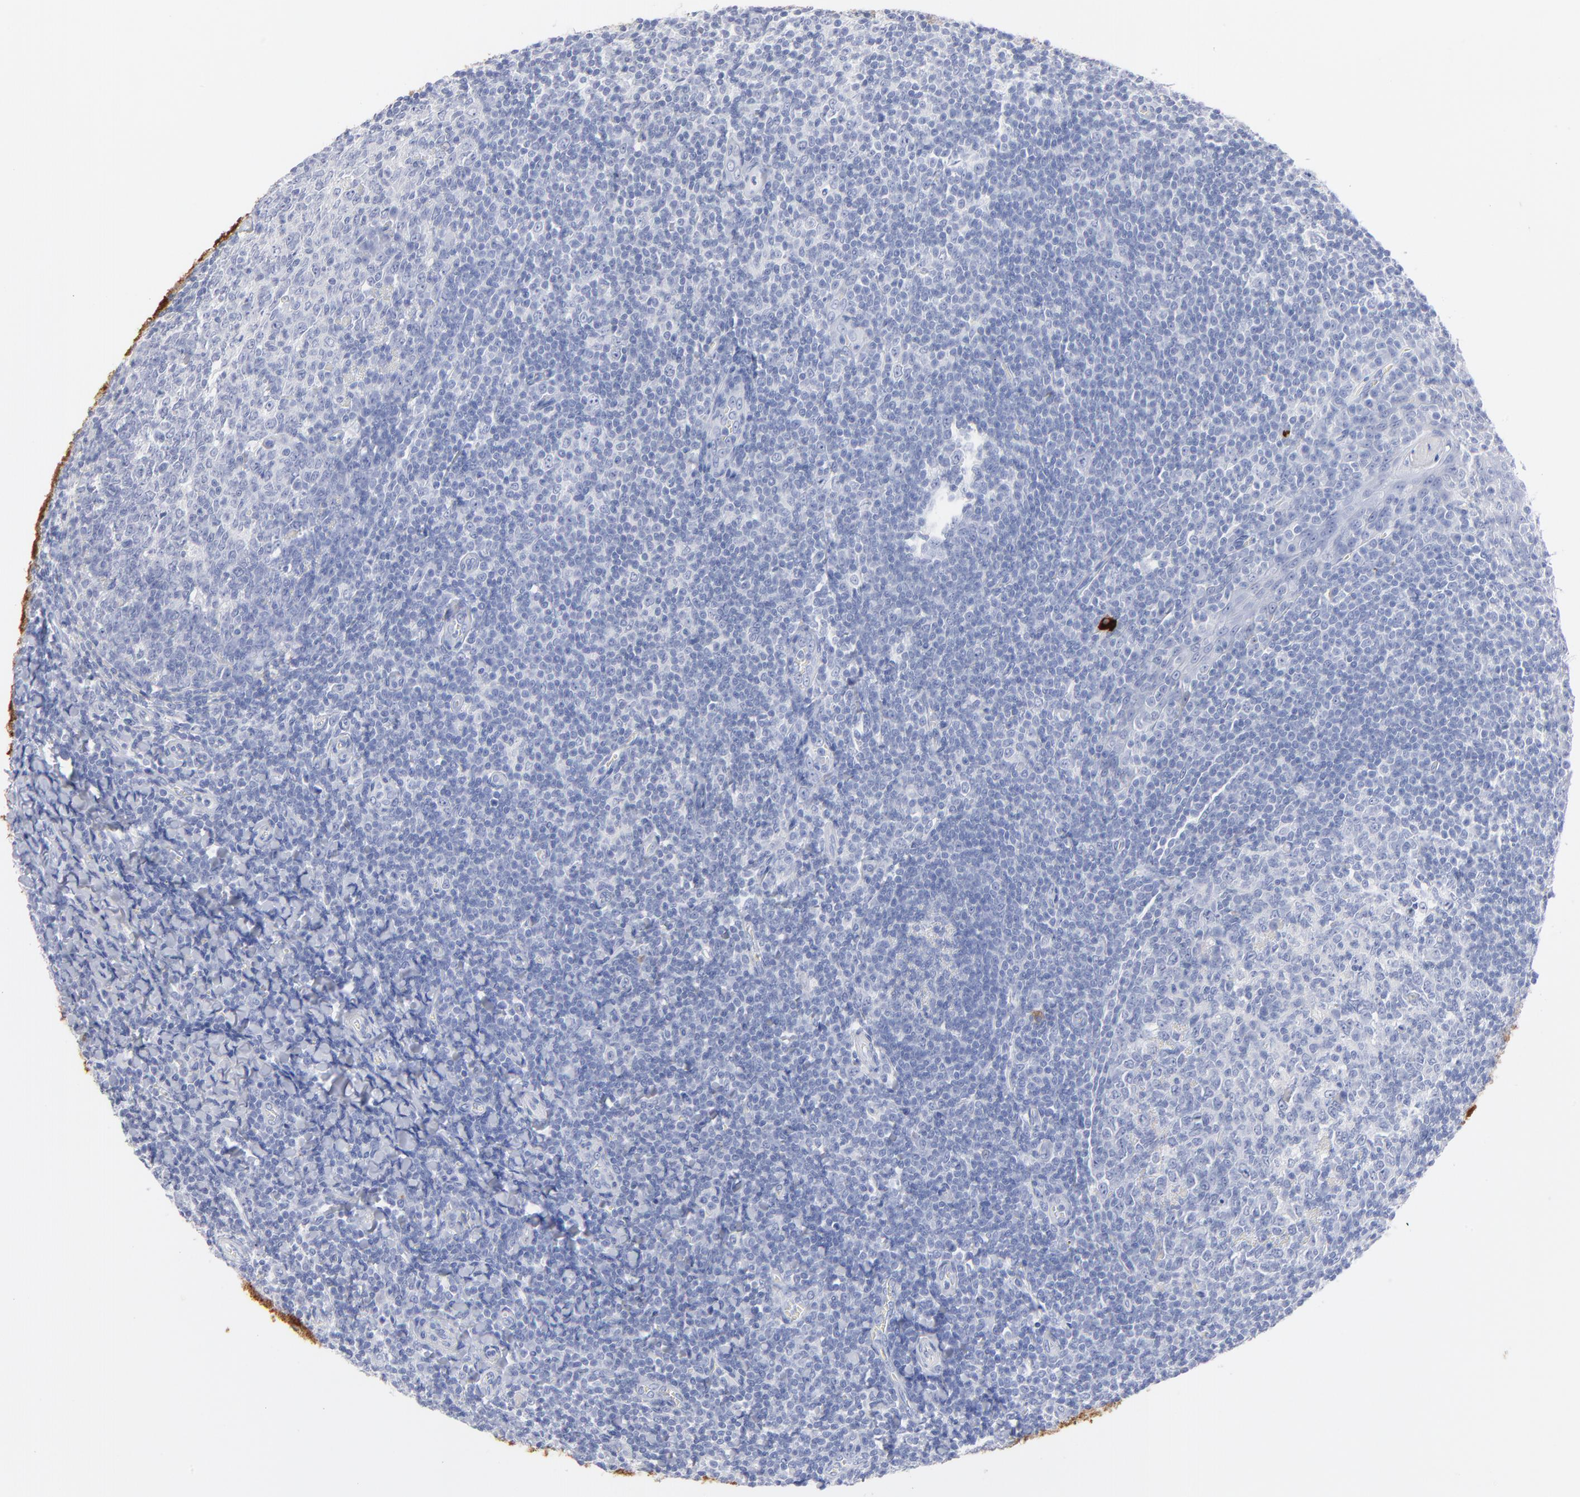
{"staining": {"intensity": "negative", "quantity": "none", "location": "none"}, "tissue": "tonsil", "cell_type": "Germinal center cells", "image_type": "normal", "snomed": [{"axis": "morphology", "description": "Normal tissue, NOS"}, {"axis": "topography", "description": "Tonsil"}], "caption": "Tonsil was stained to show a protein in brown. There is no significant staining in germinal center cells.", "gene": "ACY1", "patient": {"sex": "male", "age": 31}}